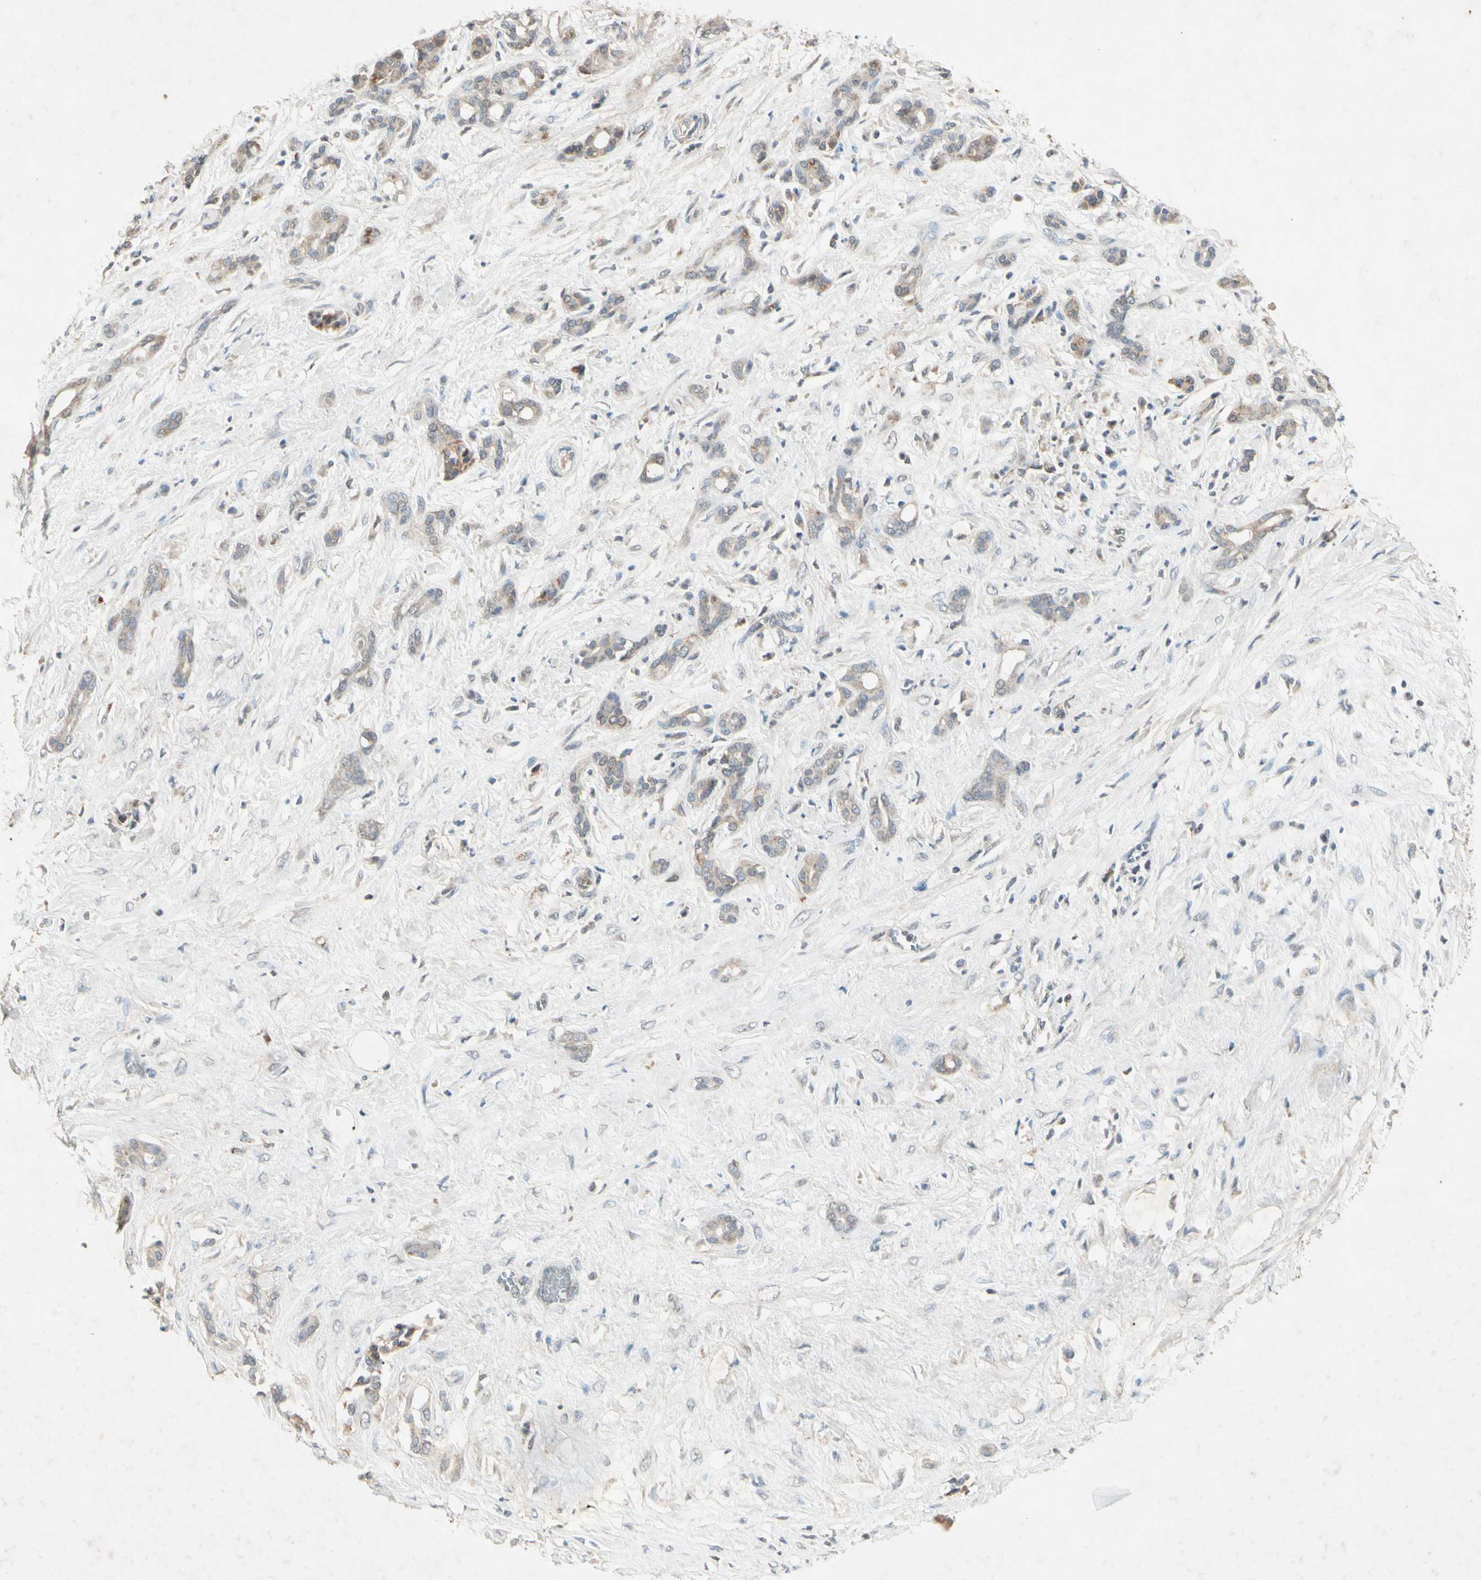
{"staining": {"intensity": "weak", "quantity": "<25%", "location": "cytoplasmic/membranous"}, "tissue": "pancreatic cancer", "cell_type": "Tumor cells", "image_type": "cancer", "snomed": [{"axis": "morphology", "description": "Adenocarcinoma, NOS"}, {"axis": "topography", "description": "Pancreas"}], "caption": "The photomicrograph exhibits no staining of tumor cells in adenocarcinoma (pancreatic).", "gene": "GPLD1", "patient": {"sex": "male", "age": 41}}